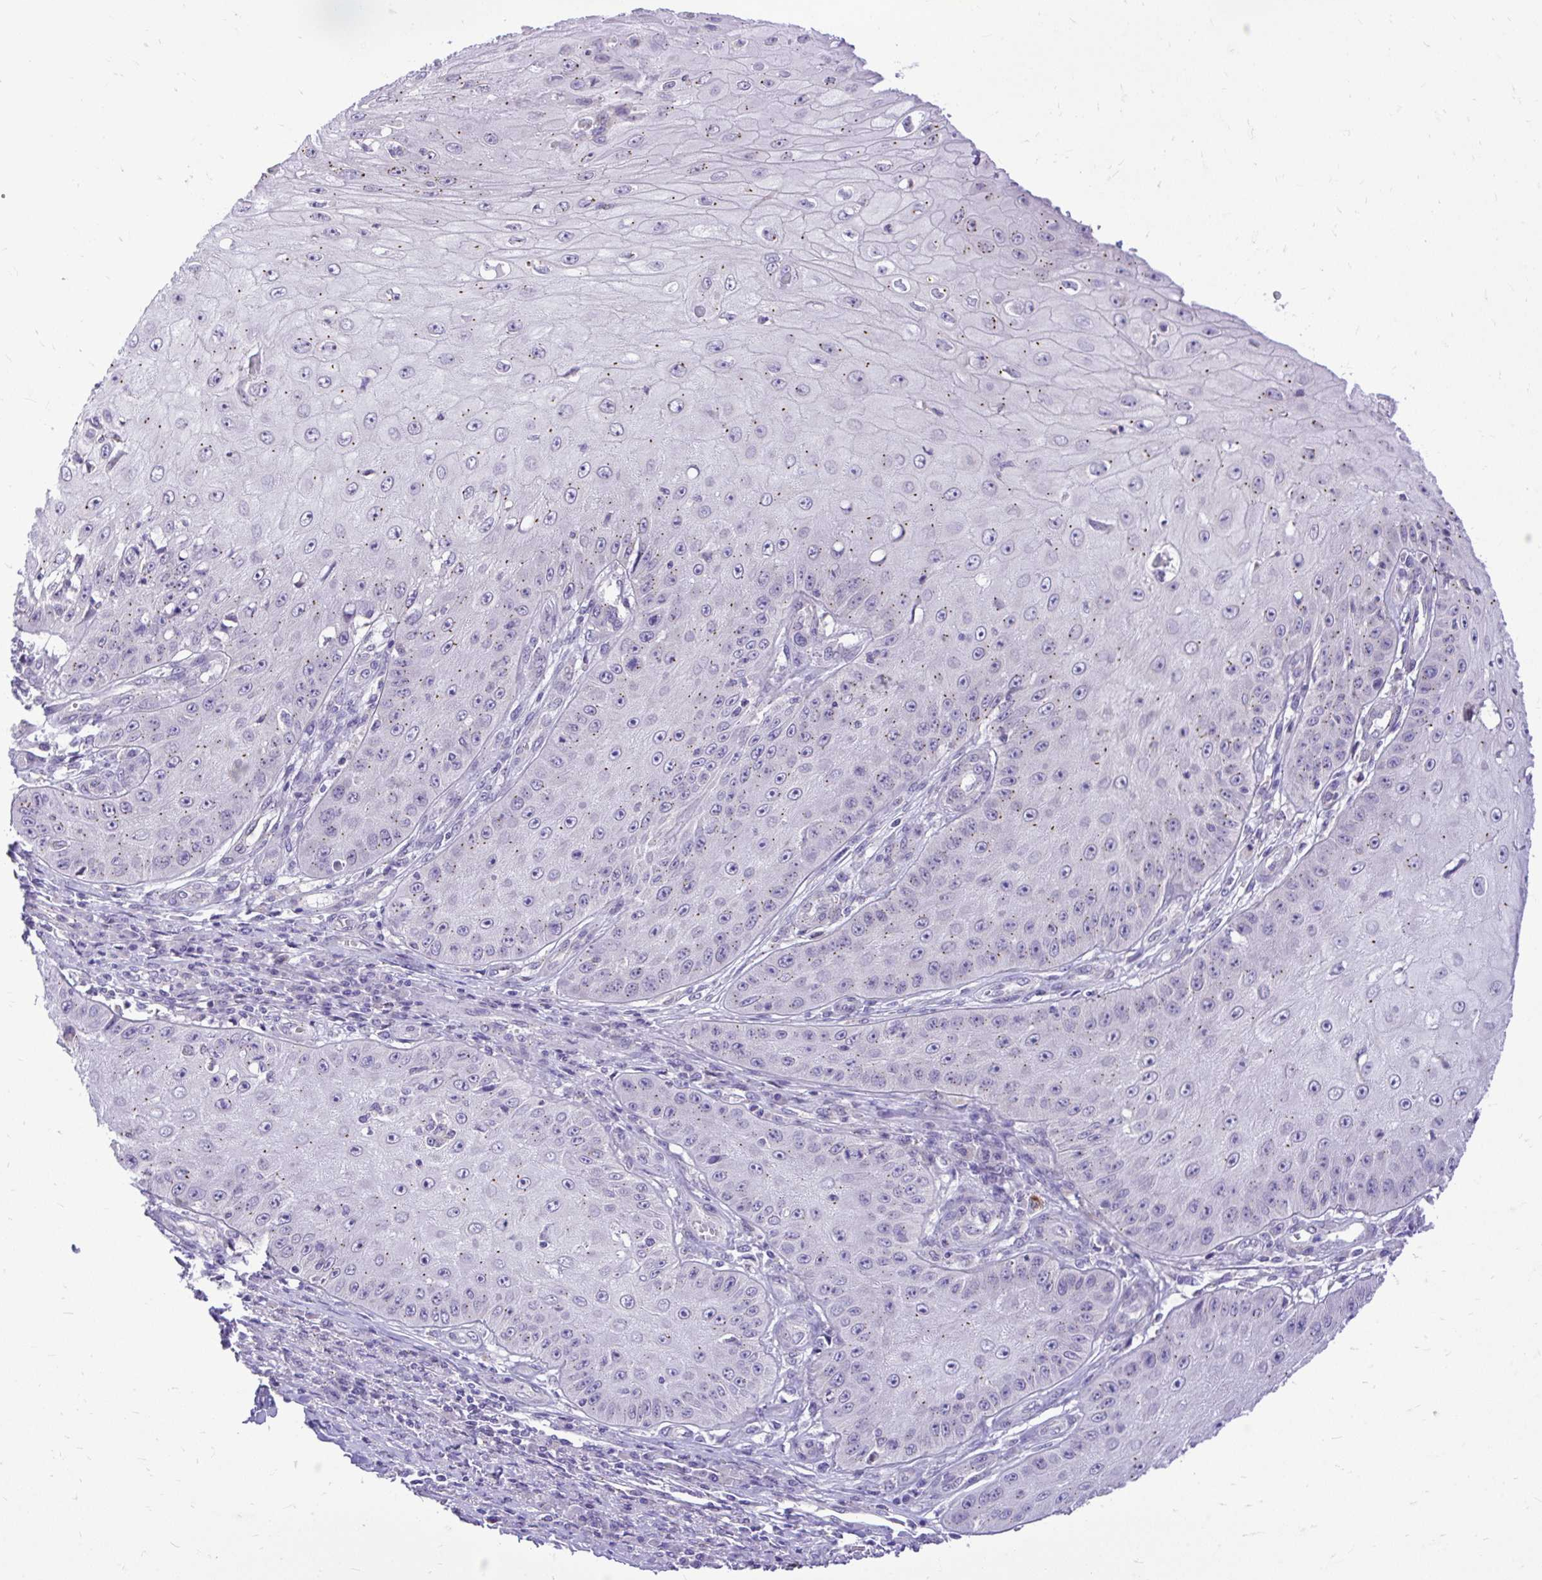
{"staining": {"intensity": "weak", "quantity": "25%-75%", "location": "cytoplasmic/membranous"}, "tissue": "skin cancer", "cell_type": "Tumor cells", "image_type": "cancer", "snomed": [{"axis": "morphology", "description": "Squamous cell carcinoma, NOS"}, {"axis": "topography", "description": "Skin"}], "caption": "Approximately 25%-75% of tumor cells in skin cancer (squamous cell carcinoma) demonstrate weak cytoplasmic/membranous protein positivity as visualized by brown immunohistochemical staining.", "gene": "CEACAM18", "patient": {"sex": "male", "age": 70}}